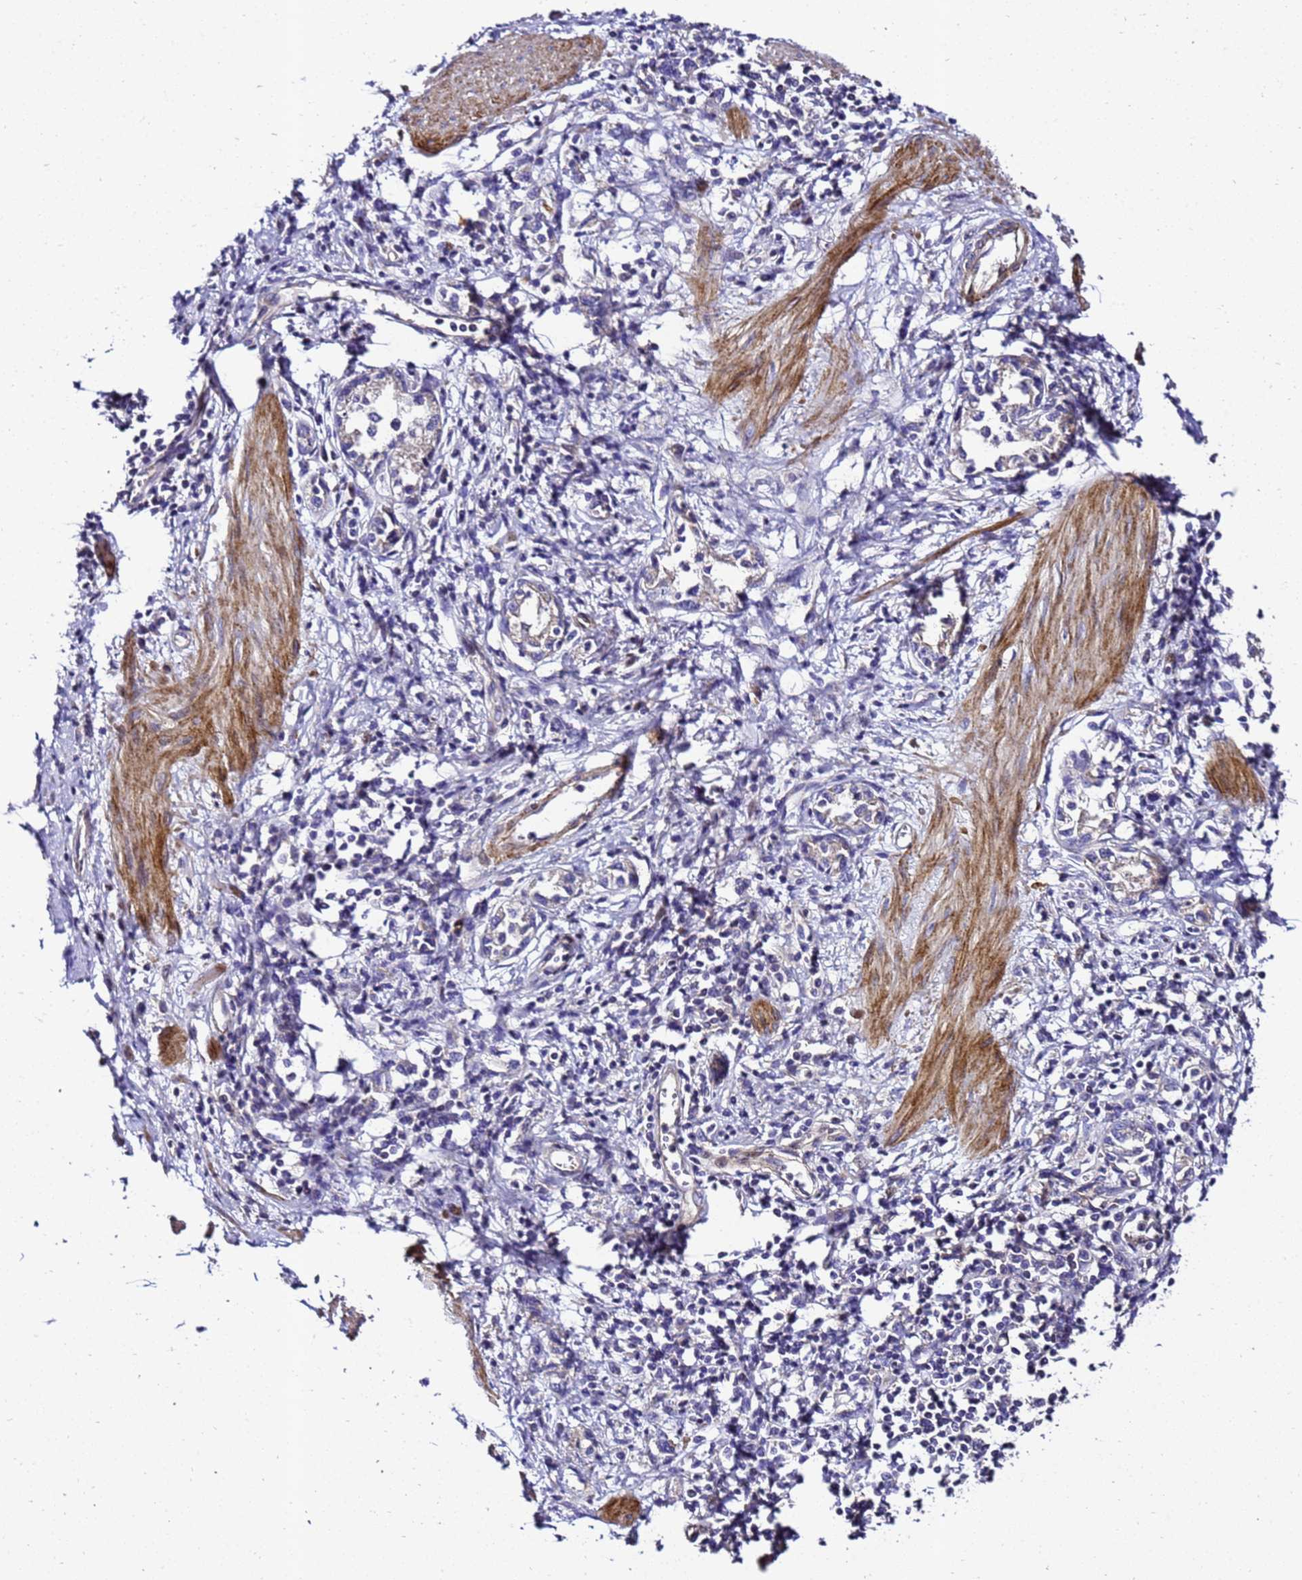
{"staining": {"intensity": "negative", "quantity": "none", "location": "none"}, "tissue": "stomach cancer", "cell_type": "Tumor cells", "image_type": "cancer", "snomed": [{"axis": "morphology", "description": "Adenocarcinoma, NOS"}, {"axis": "topography", "description": "Stomach"}], "caption": "Stomach adenocarcinoma was stained to show a protein in brown. There is no significant expression in tumor cells.", "gene": "ZNF417", "patient": {"sex": "female", "age": 76}}